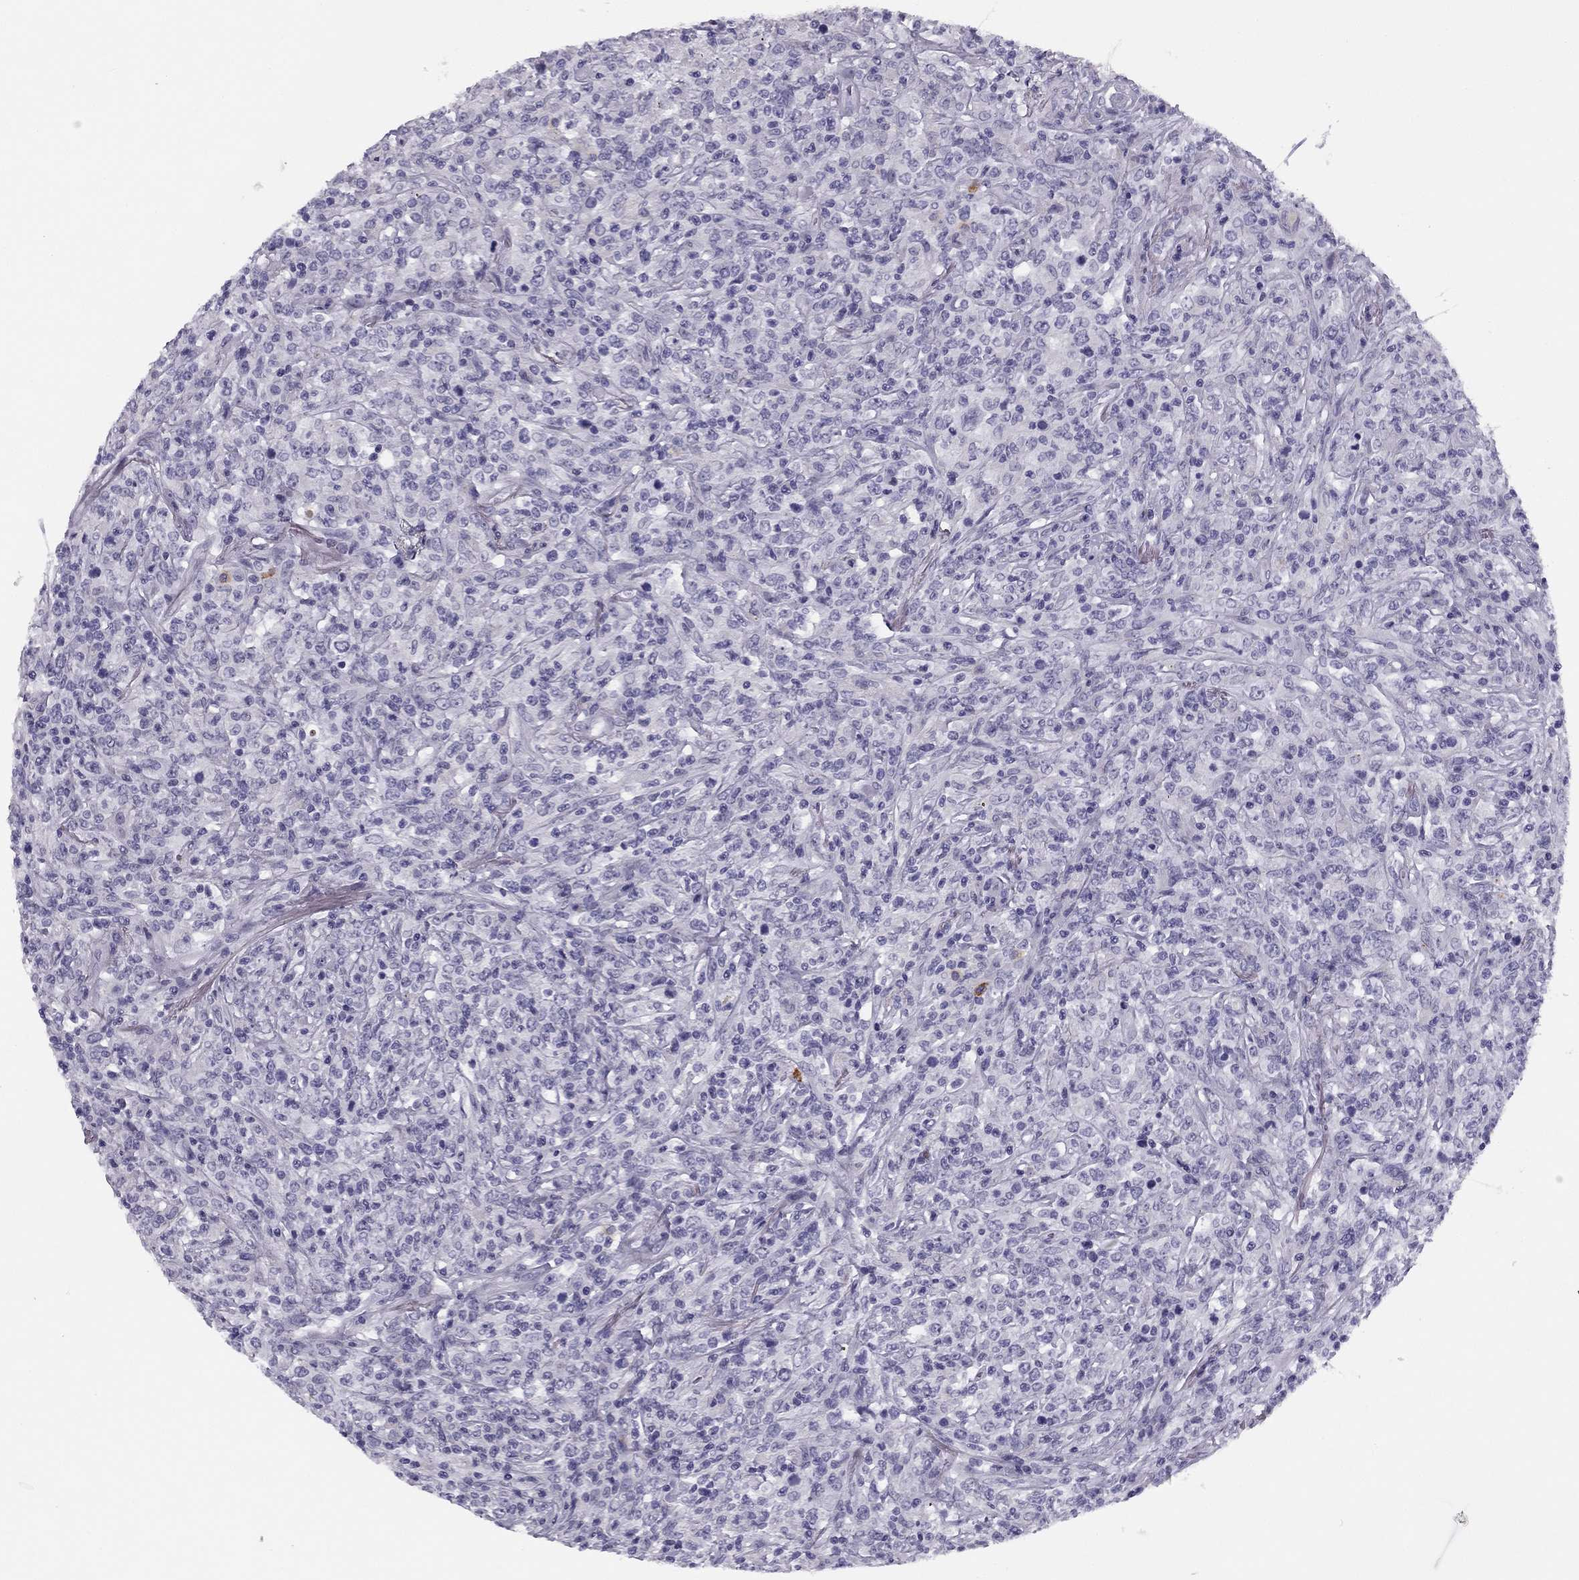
{"staining": {"intensity": "negative", "quantity": "none", "location": "none"}, "tissue": "lymphoma", "cell_type": "Tumor cells", "image_type": "cancer", "snomed": [{"axis": "morphology", "description": "Malignant lymphoma, non-Hodgkin's type, High grade"}, {"axis": "topography", "description": "Lung"}], "caption": "Photomicrograph shows no significant protein staining in tumor cells of lymphoma.", "gene": "MC5R", "patient": {"sex": "male", "age": 79}}